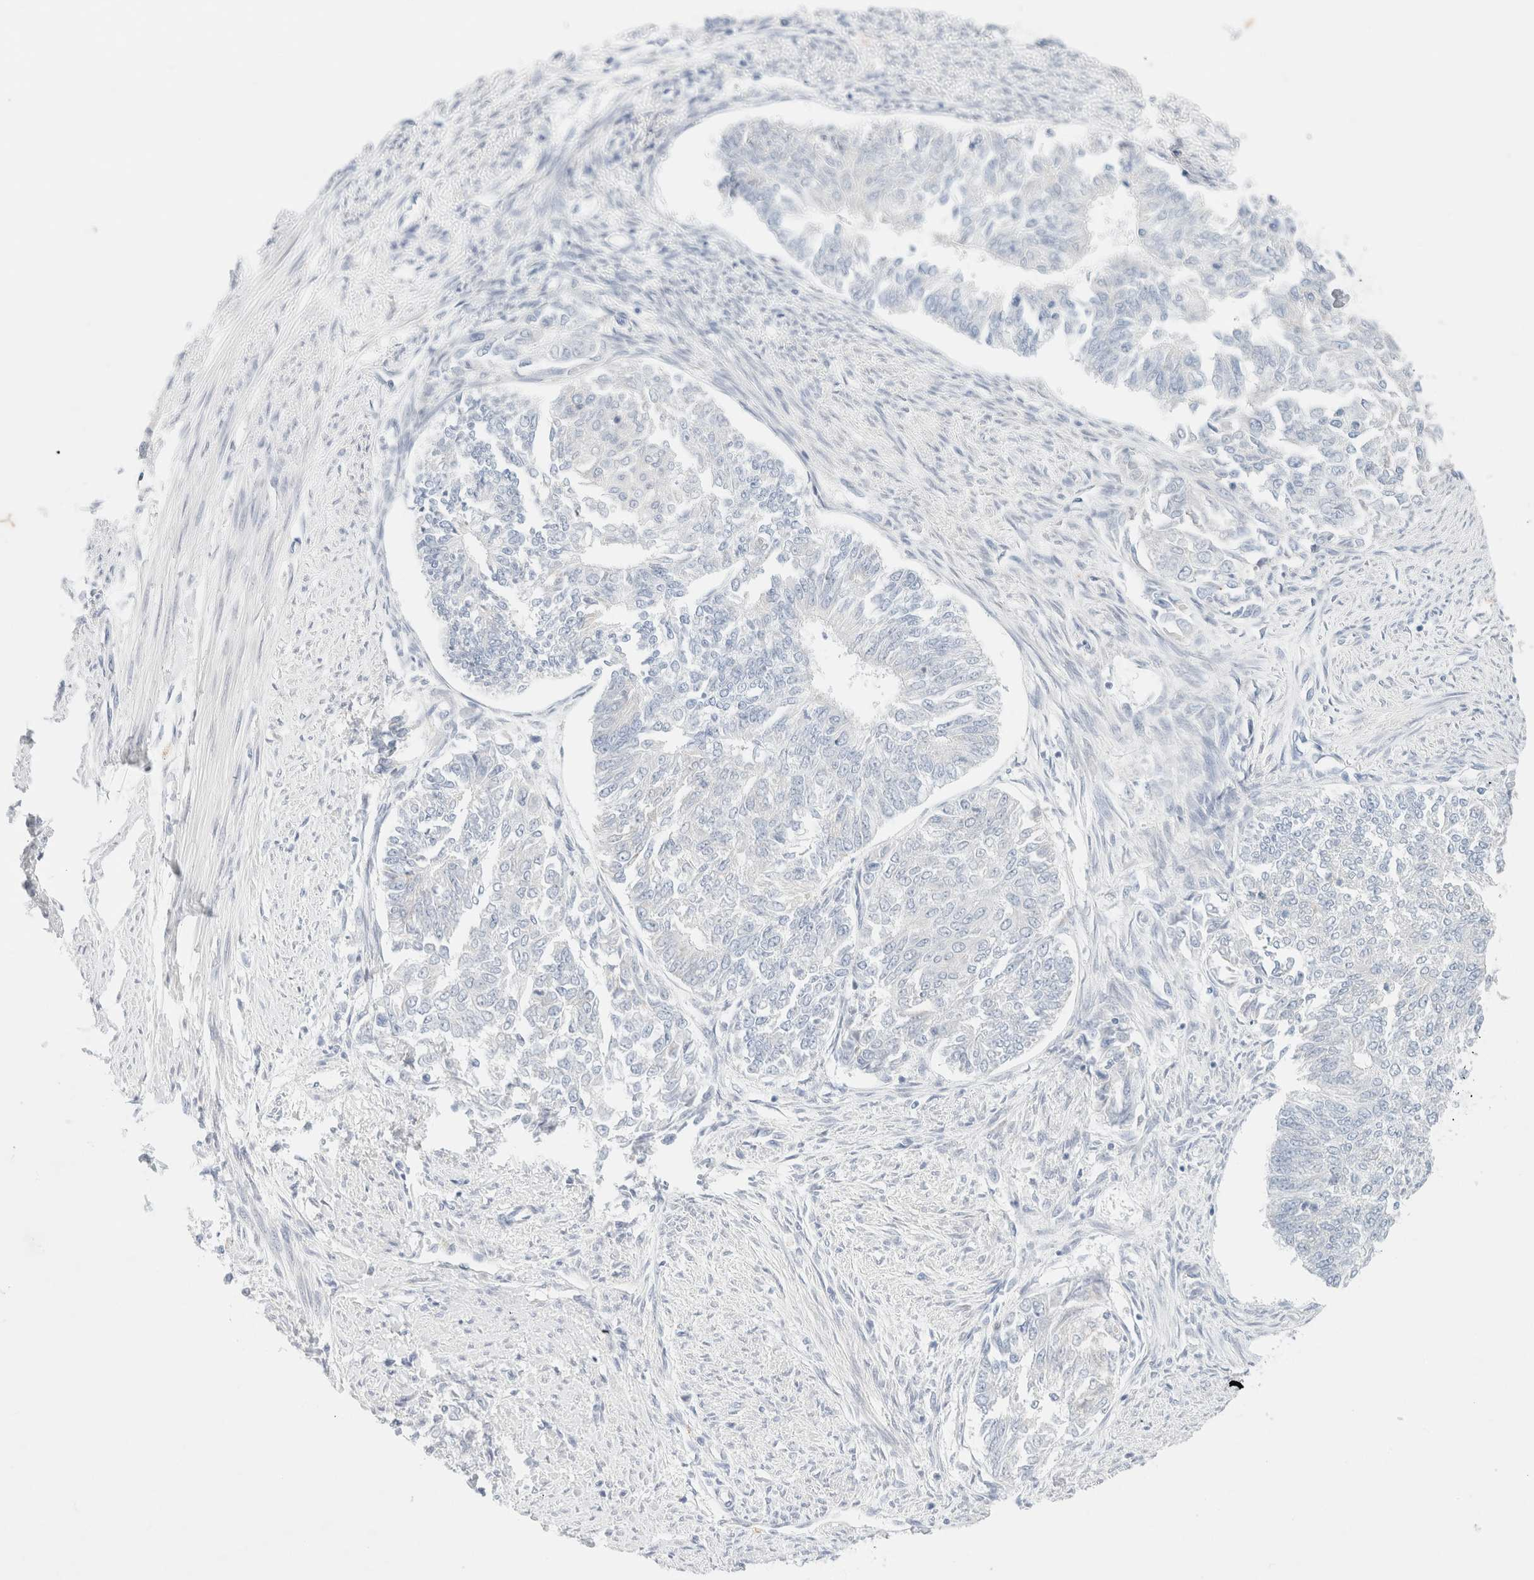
{"staining": {"intensity": "negative", "quantity": "none", "location": "none"}, "tissue": "endometrial cancer", "cell_type": "Tumor cells", "image_type": "cancer", "snomed": [{"axis": "morphology", "description": "Adenocarcinoma, NOS"}, {"axis": "topography", "description": "Endometrium"}], "caption": "A histopathology image of adenocarcinoma (endometrial) stained for a protein shows no brown staining in tumor cells.", "gene": "SLC25A48", "patient": {"sex": "female", "age": 32}}